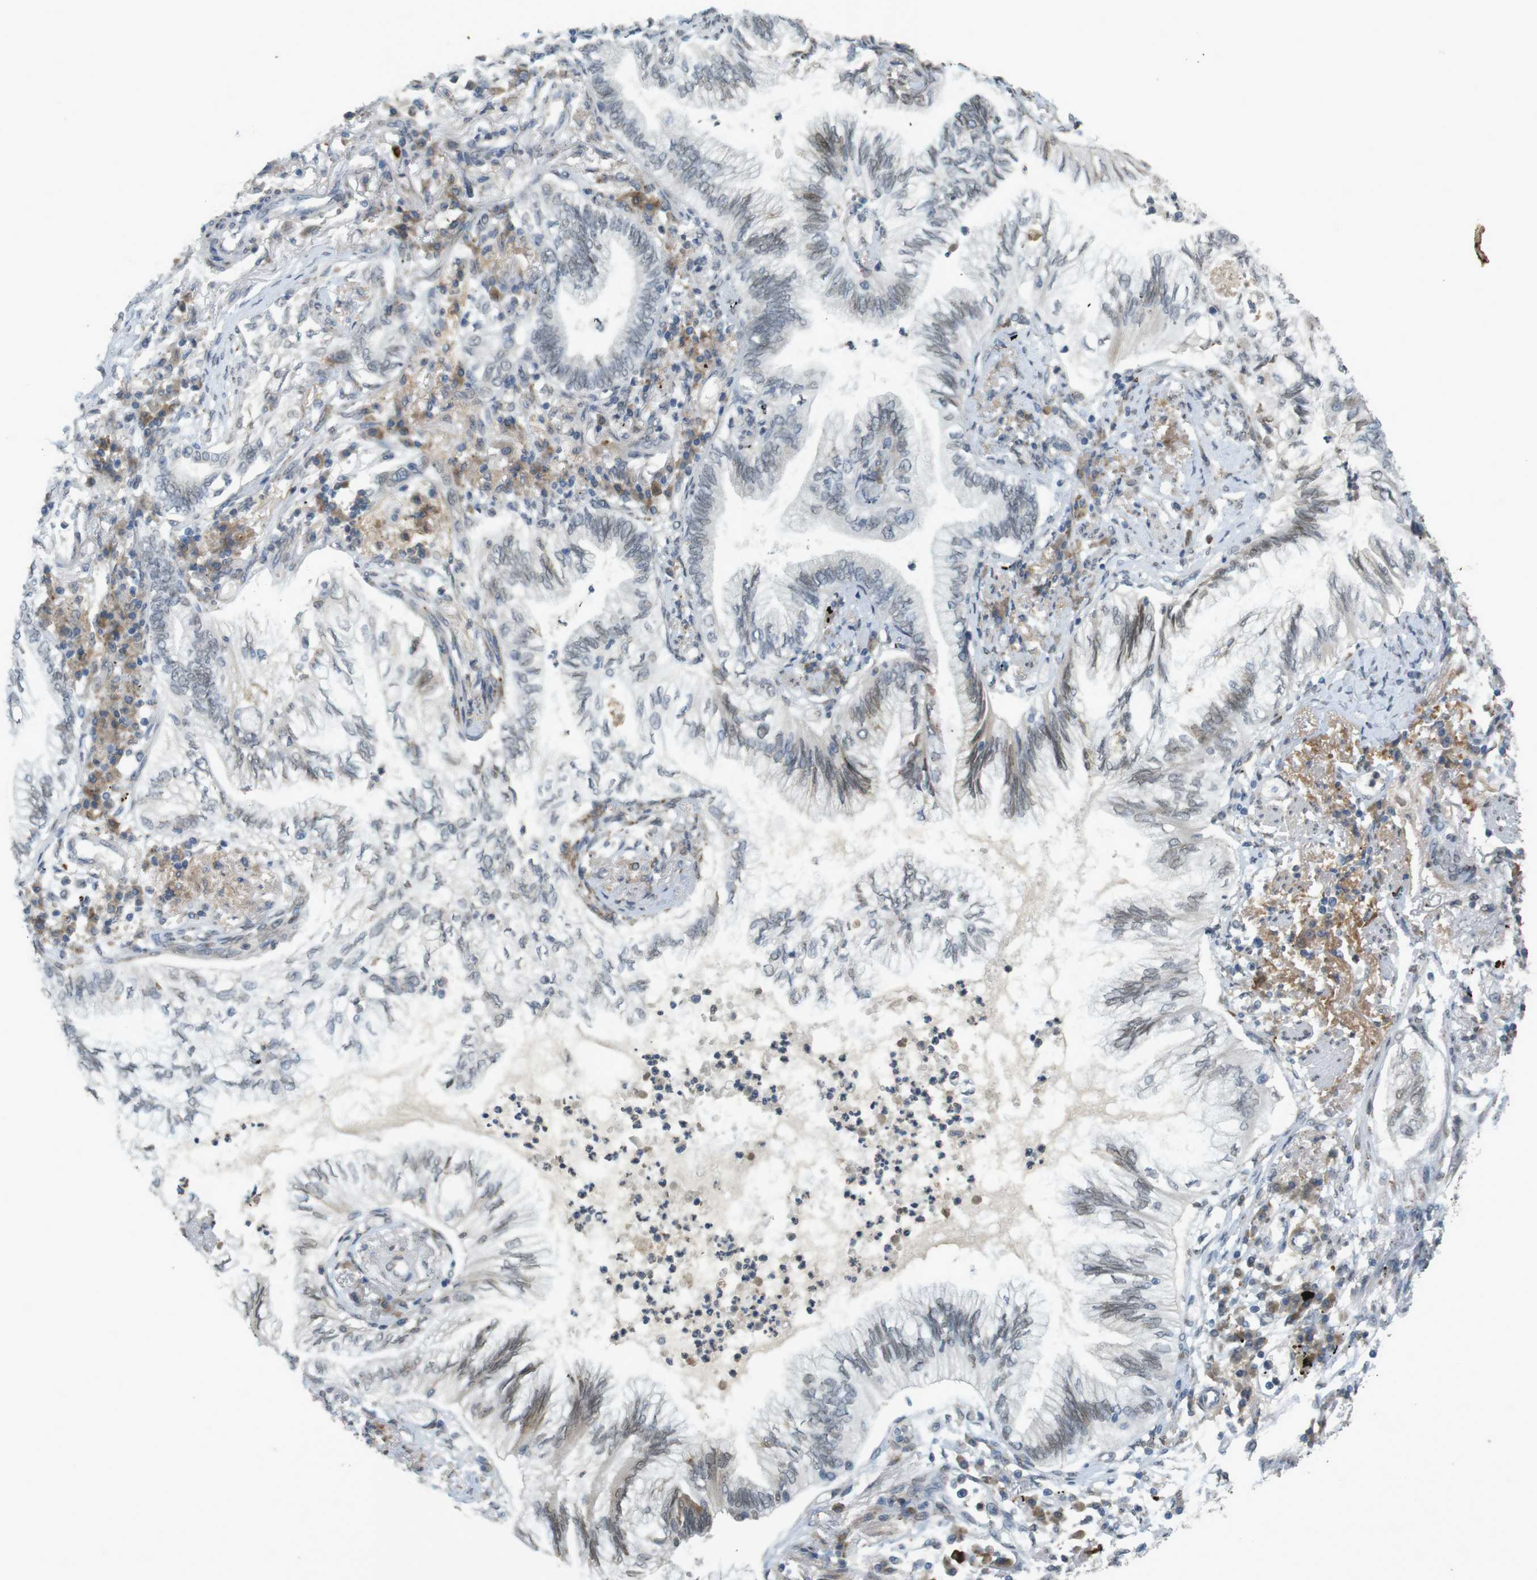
{"staining": {"intensity": "moderate", "quantity": "<25%", "location": "cytoplasmic/membranous"}, "tissue": "lung cancer", "cell_type": "Tumor cells", "image_type": "cancer", "snomed": [{"axis": "morphology", "description": "Normal tissue, NOS"}, {"axis": "morphology", "description": "Adenocarcinoma, NOS"}, {"axis": "topography", "description": "Bronchus"}, {"axis": "topography", "description": "Lung"}], "caption": "A brown stain shows moderate cytoplasmic/membranous expression of a protein in human lung cancer tumor cells. (DAB IHC with brightfield microscopy, high magnification).", "gene": "FZD10", "patient": {"sex": "female", "age": 70}}